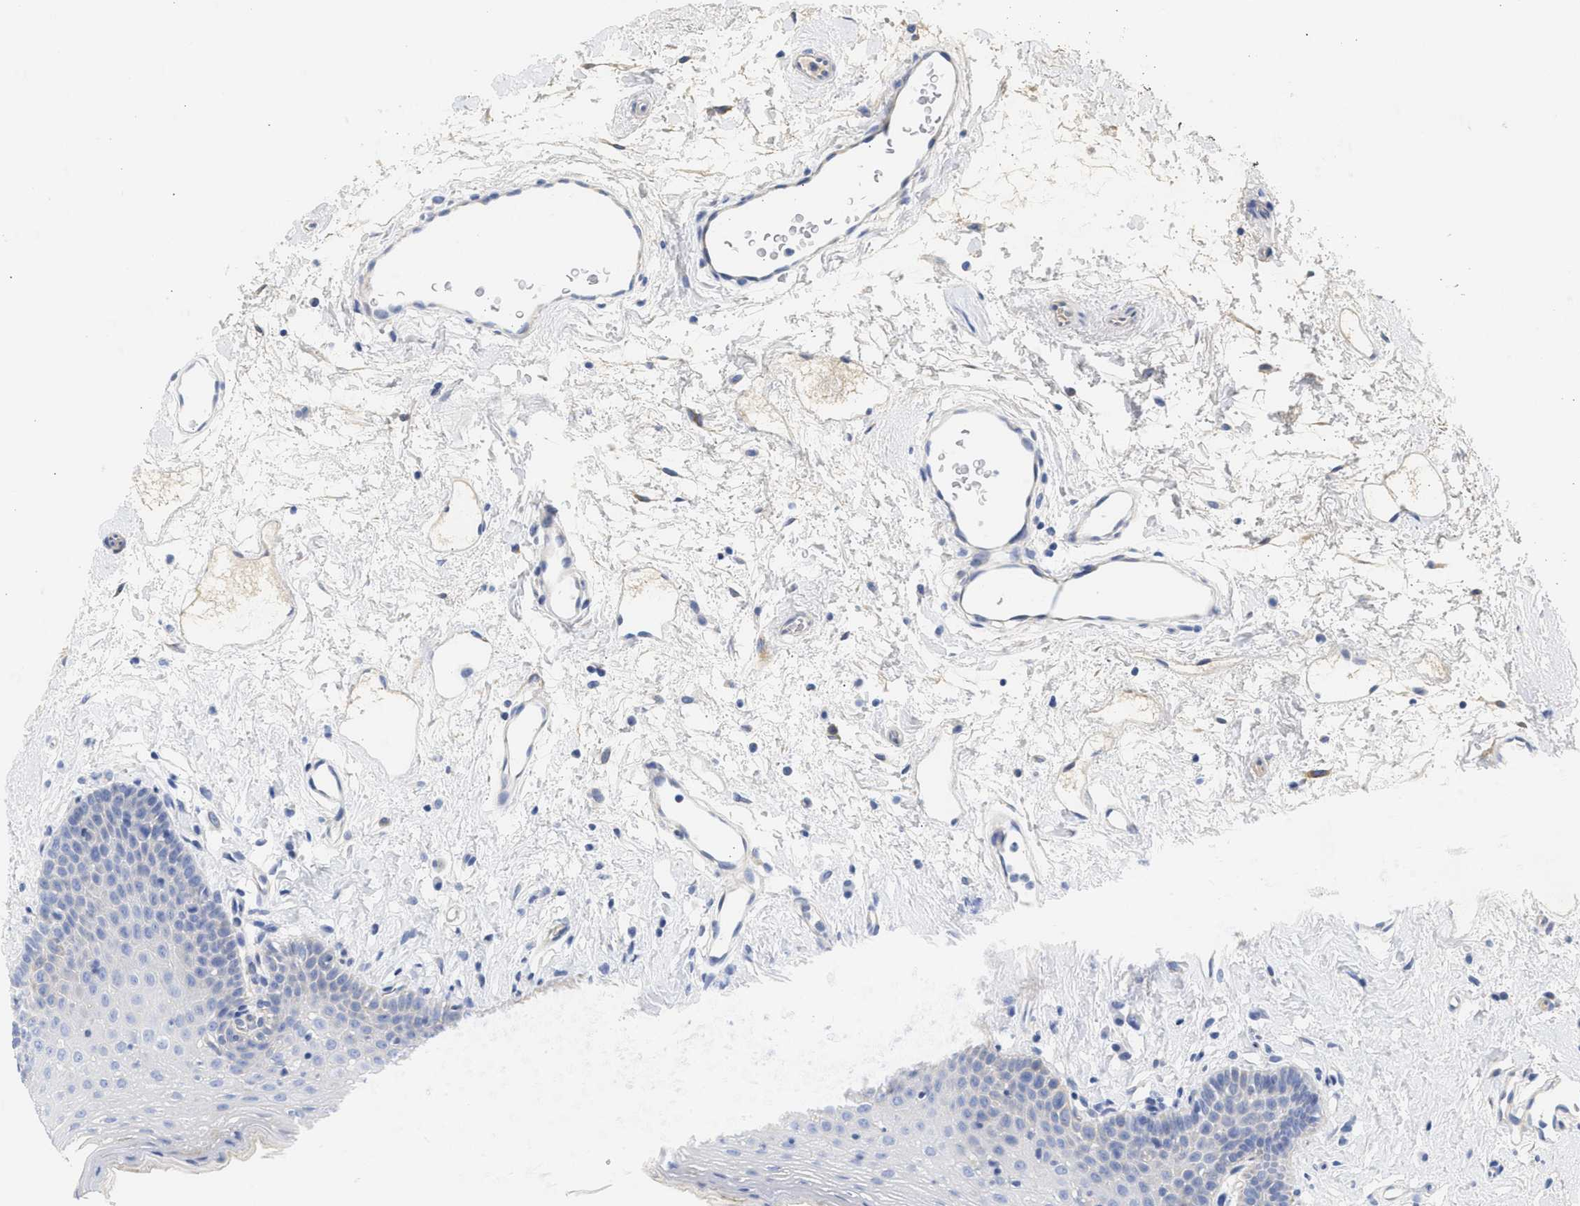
{"staining": {"intensity": "negative", "quantity": "none", "location": "none"}, "tissue": "oral mucosa", "cell_type": "Squamous epithelial cells", "image_type": "normal", "snomed": [{"axis": "morphology", "description": "Normal tissue, NOS"}, {"axis": "topography", "description": "Oral tissue"}], "caption": "Protein analysis of normal oral mucosa exhibits no significant expression in squamous epithelial cells.", "gene": "SPATA3", "patient": {"sex": "male", "age": 66}}